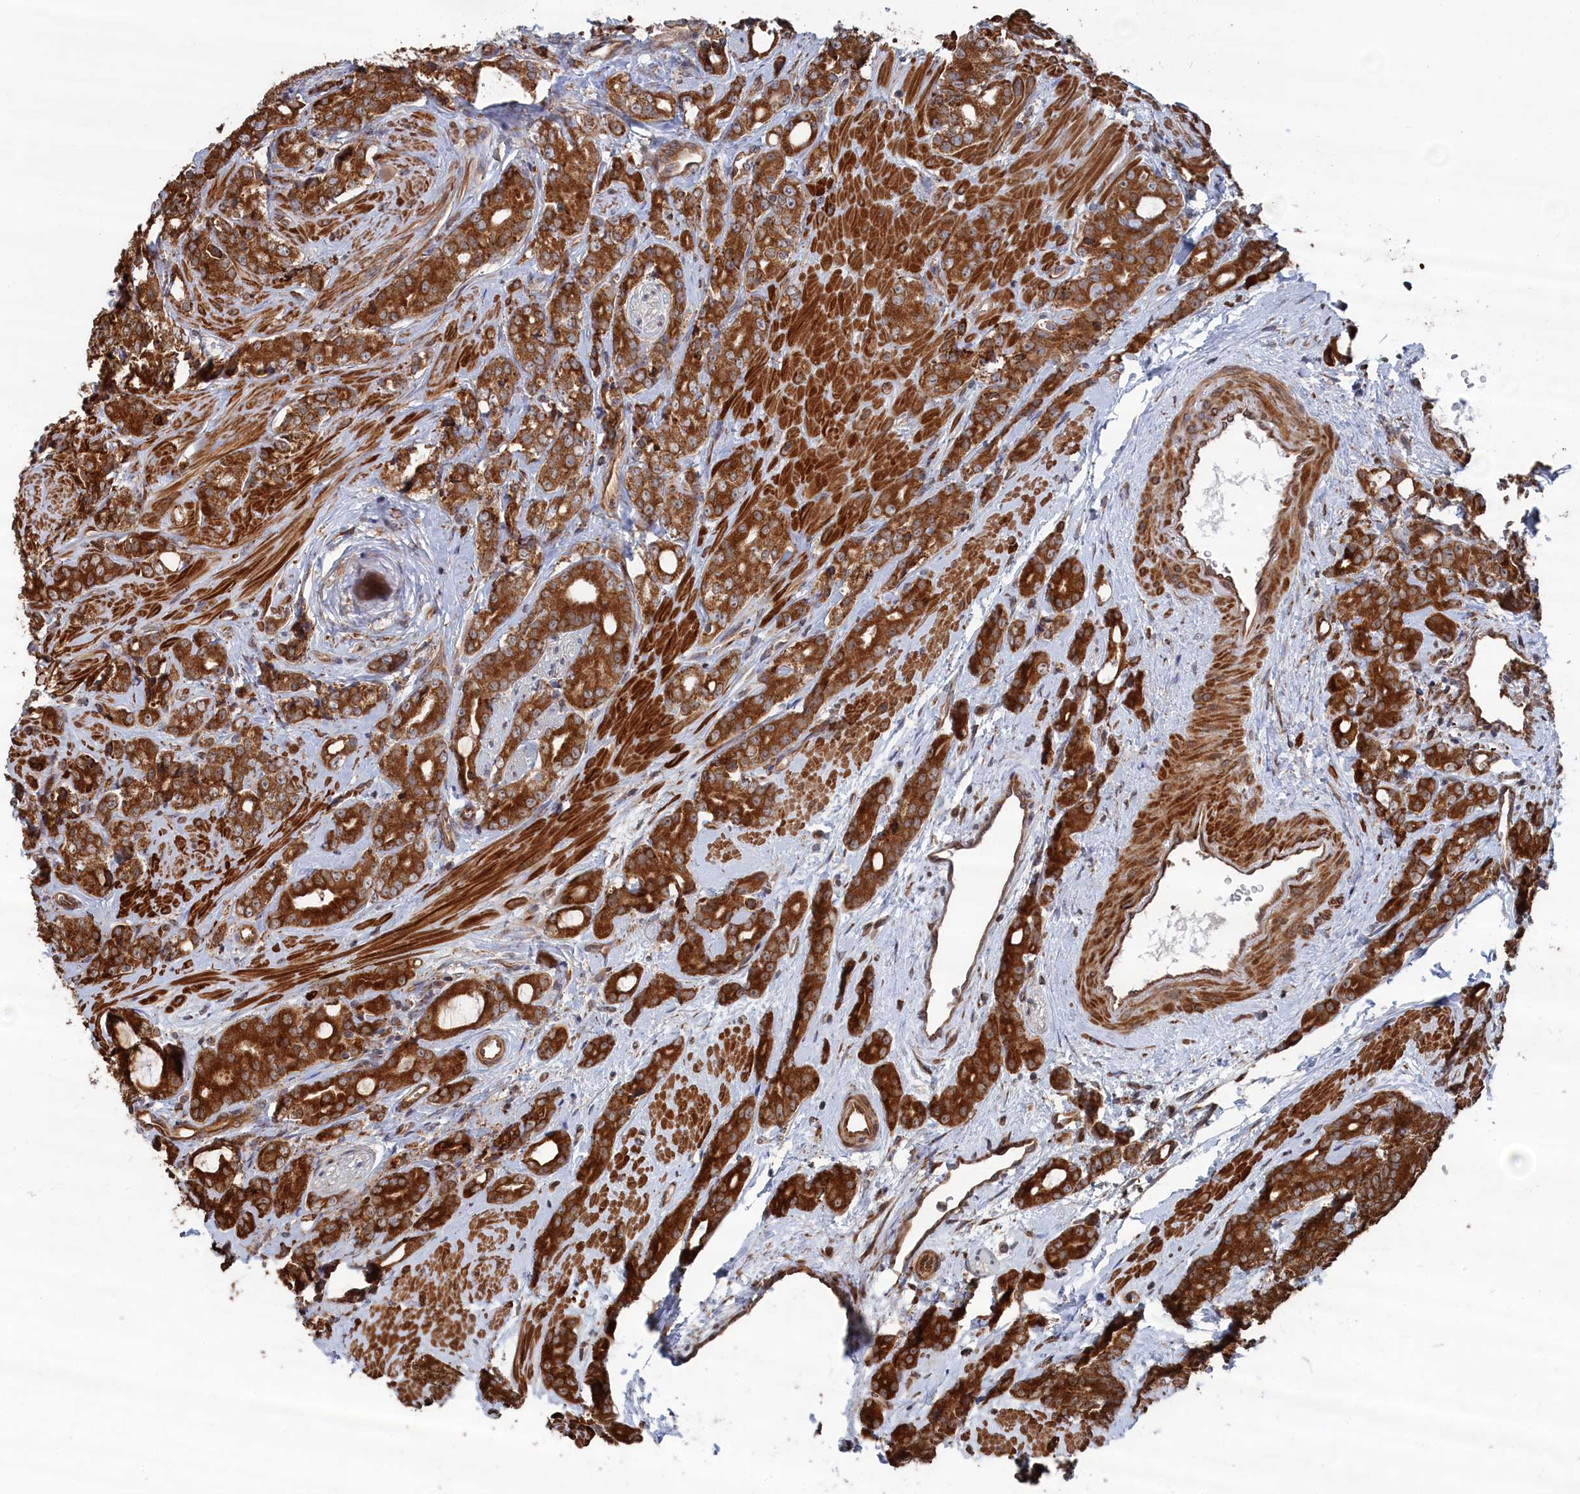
{"staining": {"intensity": "strong", "quantity": ">75%", "location": "cytoplasmic/membranous"}, "tissue": "prostate cancer", "cell_type": "Tumor cells", "image_type": "cancer", "snomed": [{"axis": "morphology", "description": "Adenocarcinoma, High grade"}, {"axis": "topography", "description": "Prostate"}], "caption": "Immunohistochemical staining of human prostate high-grade adenocarcinoma shows strong cytoplasmic/membranous protein expression in about >75% of tumor cells. (DAB IHC, brown staining for protein, blue staining for nuclei).", "gene": "BPIFB6", "patient": {"sex": "male", "age": 62}}